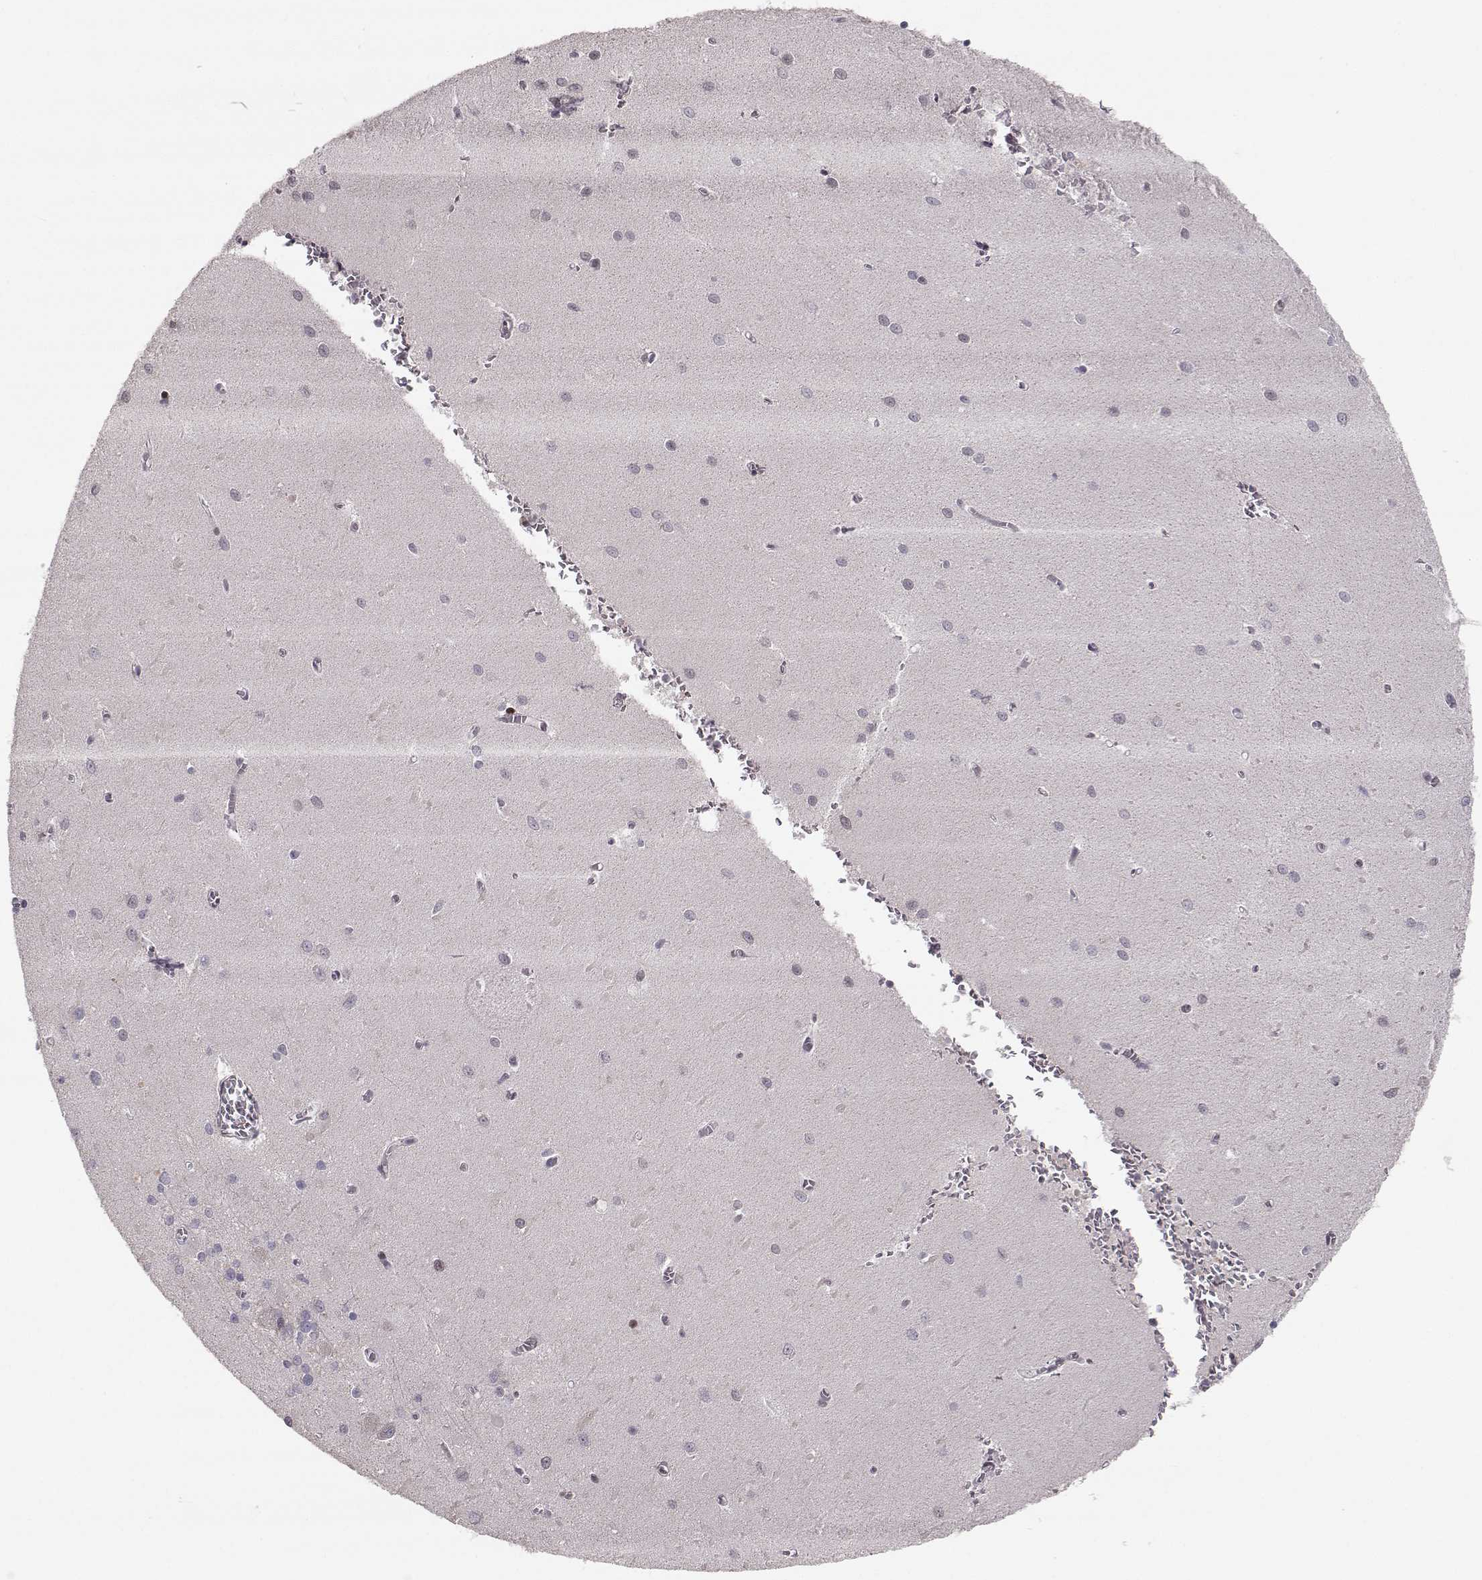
{"staining": {"intensity": "weak", "quantity": "<25%", "location": "cytoplasmic/membranous"}, "tissue": "cerebellum", "cell_type": "Cells in granular layer", "image_type": "normal", "snomed": [{"axis": "morphology", "description": "Normal tissue, NOS"}, {"axis": "topography", "description": "Cerebellum"}], "caption": "Immunohistochemistry image of unremarkable cerebellum: cerebellum stained with DAB shows no significant protein positivity in cells in granular layer. Brightfield microscopy of immunohistochemistry (IHC) stained with DAB (3,3'-diaminobenzidine) (brown) and hematoxylin (blue), captured at high magnification.", "gene": "PLEKHG3", "patient": {"sex": "female", "age": 64}}